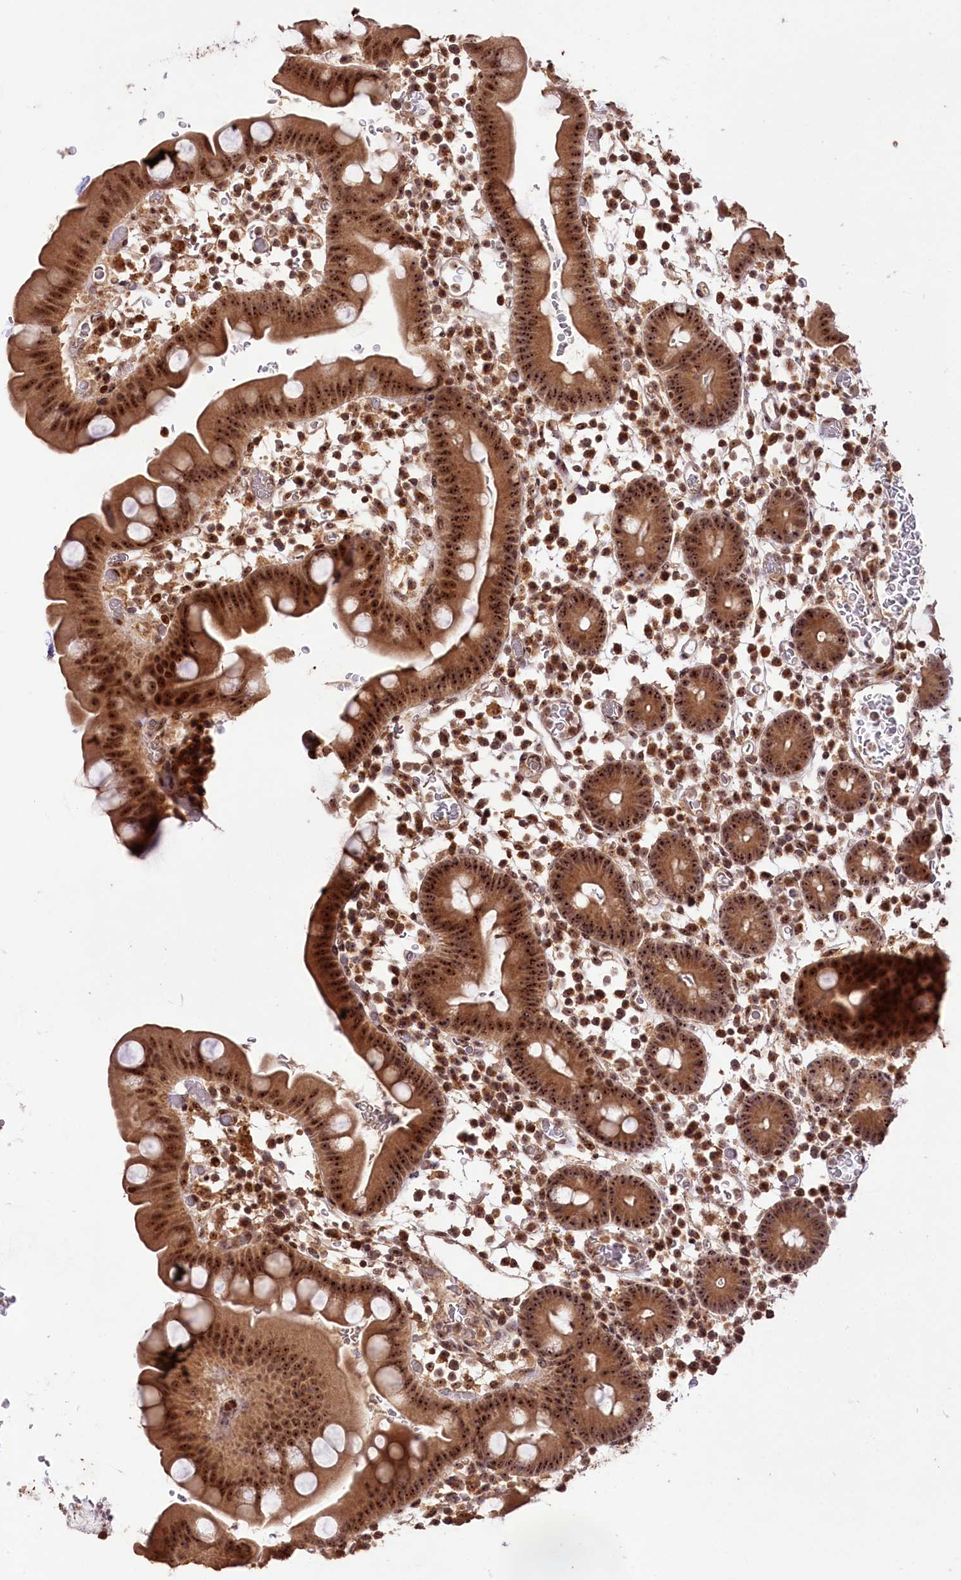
{"staining": {"intensity": "strong", "quantity": ">75%", "location": "cytoplasmic/membranous,nuclear"}, "tissue": "small intestine", "cell_type": "Glandular cells", "image_type": "normal", "snomed": [{"axis": "morphology", "description": "Normal tissue, NOS"}, {"axis": "topography", "description": "Stomach, upper"}, {"axis": "topography", "description": "Stomach, lower"}, {"axis": "topography", "description": "Small intestine"}], "caption": "A micrograph of human small intestine stained for a protein displays strong cytoplasmic/membranous,nuclear brown staining in glandular cells.", "gene": "RRP8", "patient": {"sex": "male", "age": 68}}